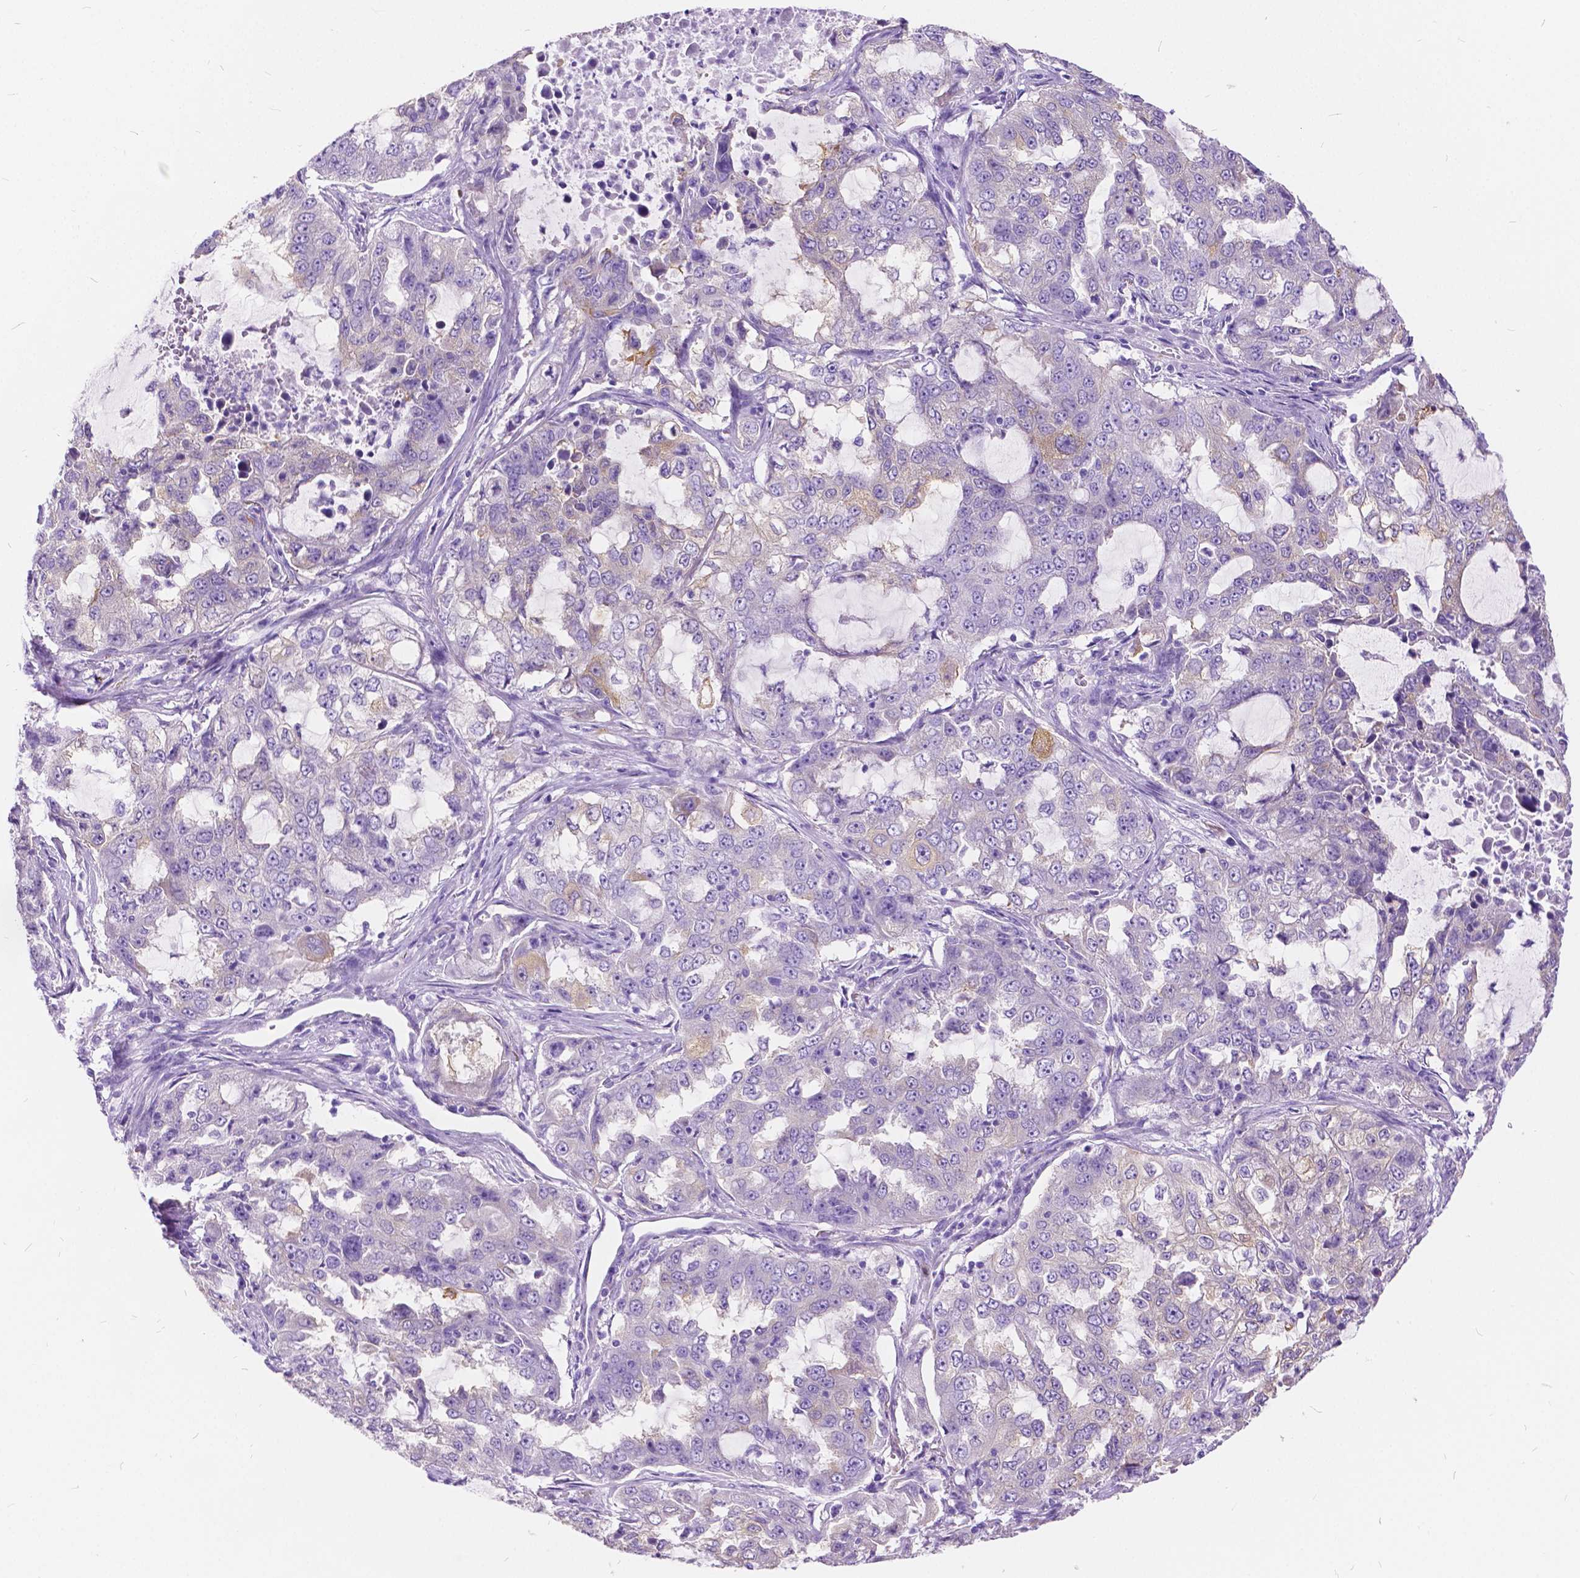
{"staining": {"intensity": "weak", "quantity": "<25%", "location": "cytoplasmic/membranous"}, "tissue": "lung cancer", "cell_type": "Tumor cells", "image_type": "cancer", "snomed": [{"axis": "morphology", "description": "Adenocarcinoma, NOS"}, {"axis": "topography", "description": "Lung"}], "caption": "Lung cancer stained for a protein using IHC displays no positivity tumor cells.", "gene": "CHRM1", "patient": {"sex": "female", "age": 61}}